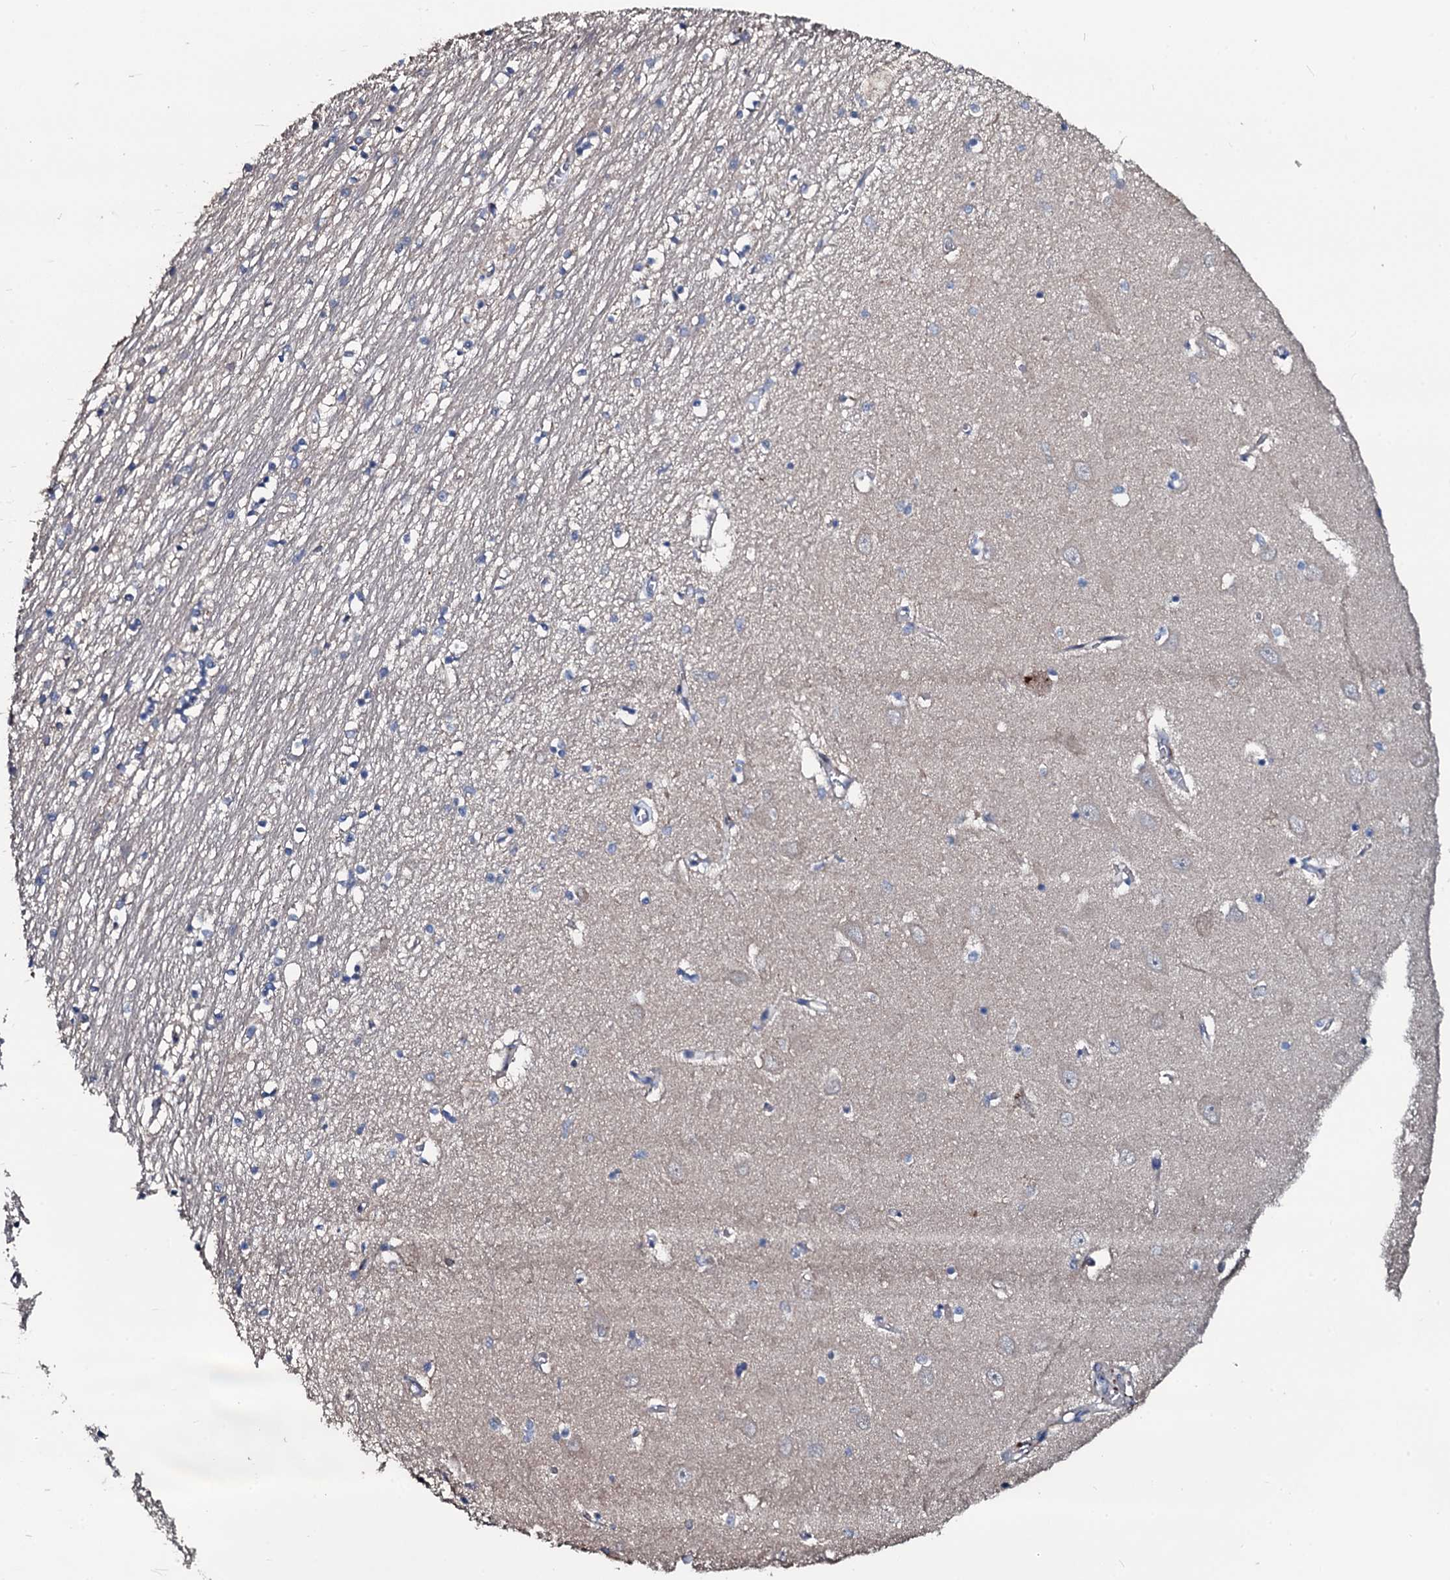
{"staining": {"intensity": "negative", "quantity": "none", "location": "none"}, "tissue": "hippocampus", "cell_type": "Glial cells", "image_type": "normal", "snomed": [{"axis": "morphology", "description": "Normal tissue, NOS"}, {"axis": "topography", "description": "Hippocampus"}], "caption": "An image of hippocampus stained for a protein reveals no brown staining in glial cells.", "gene": "IL12B", "patient": {"sex": "male", "age": 70}}